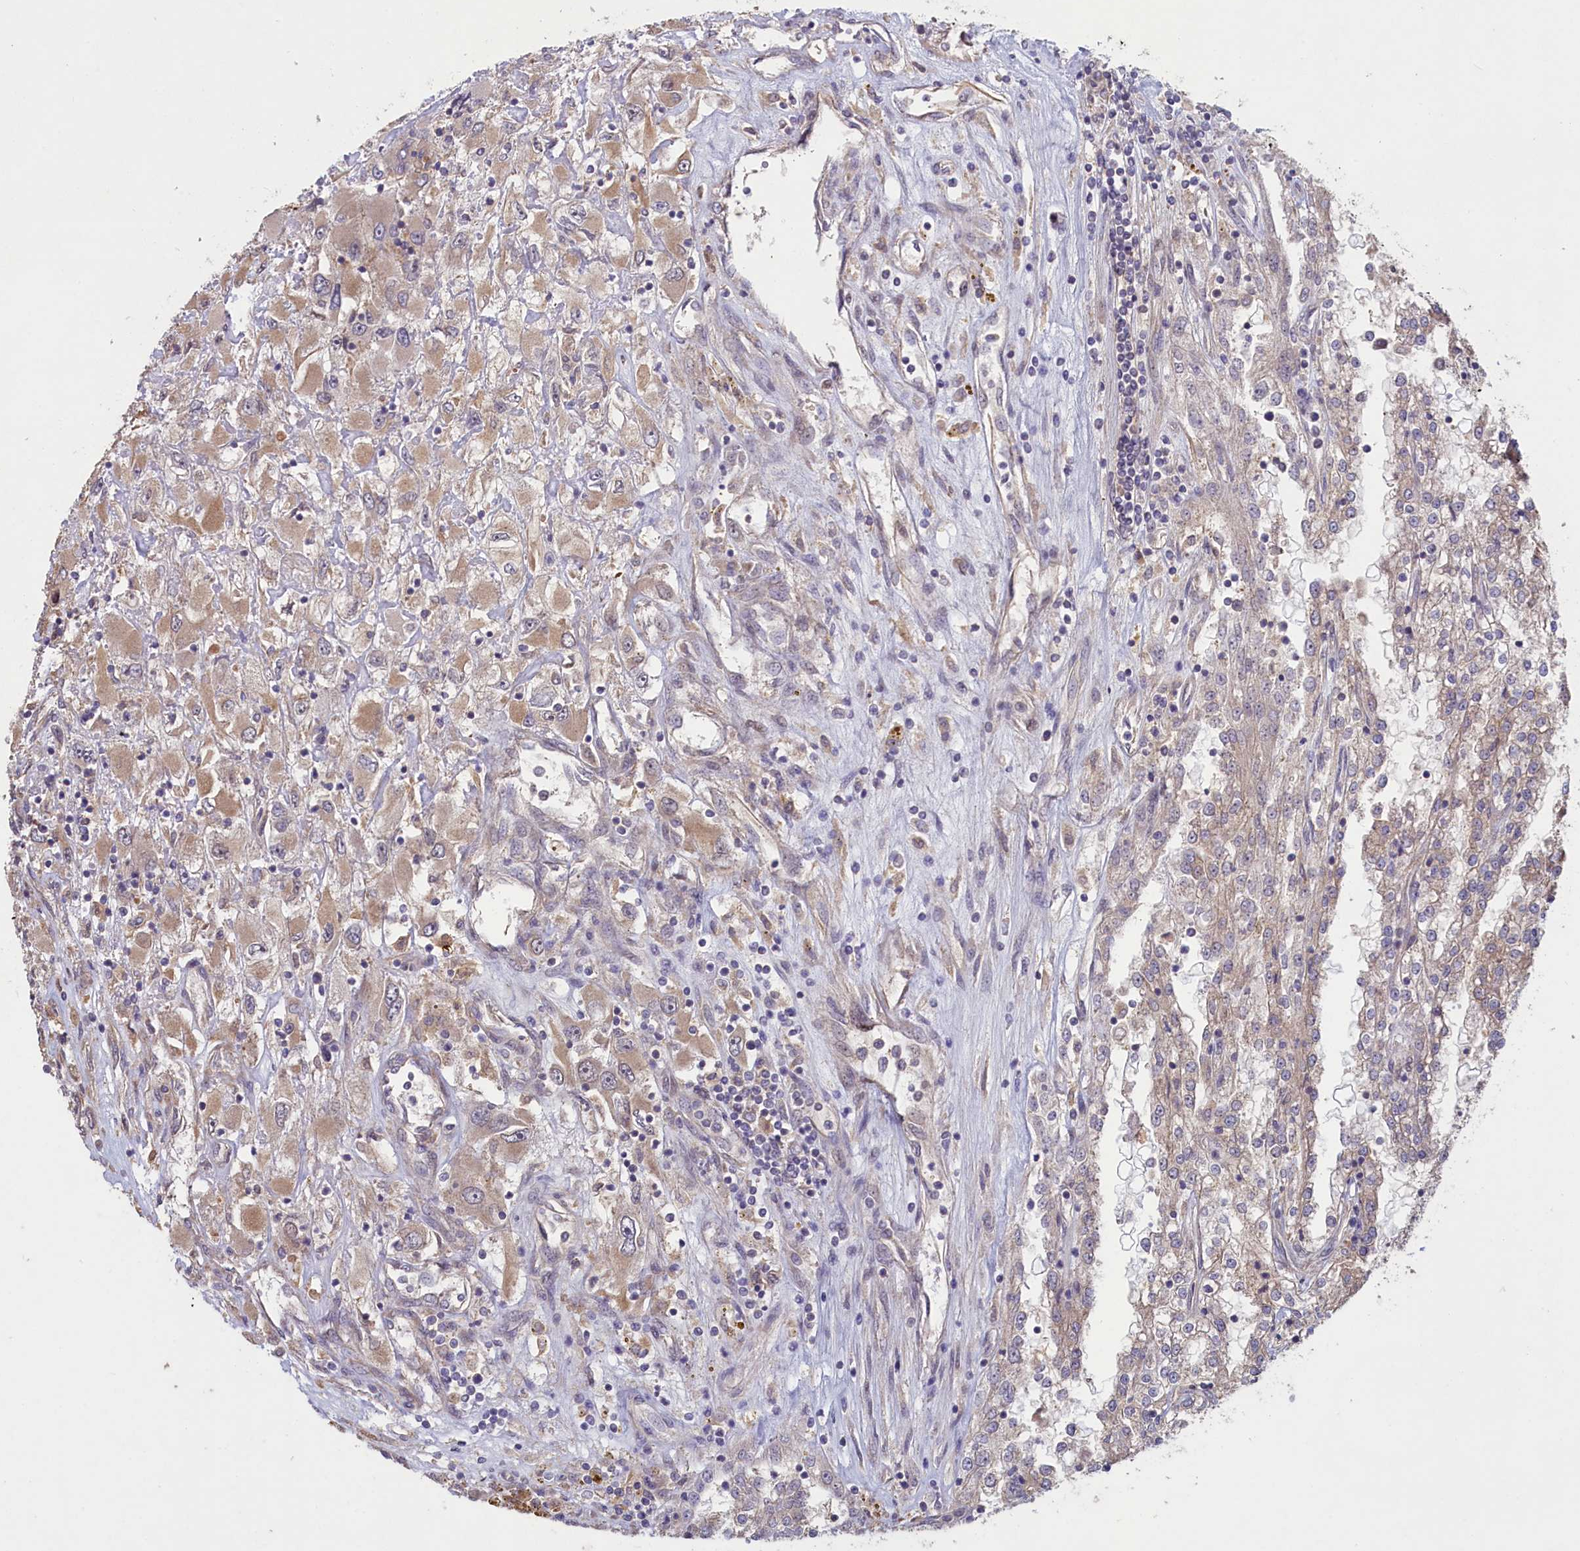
{"staining": {"intensity": "weak", "quantity": "25%-75%", "location": "cytoplasmic/membranous"}, "tissue": "renal cancer", "cell_type": "Tumor cells", "image_type": "cancer", "snomed": [{"axis": "morphology", "description": "Adenocarcinoma, NOS"}, {"axis": "topography", "description": "Kidney"}], "caption": "Tumor cells demonstrate low levels of weak cytoplasmic/membranous expression in approximately 25%-75% of cells in adenocarcinoma (renal).", "gene": "CIAO2B", "patient": {"sex": "female", "age": 52}}